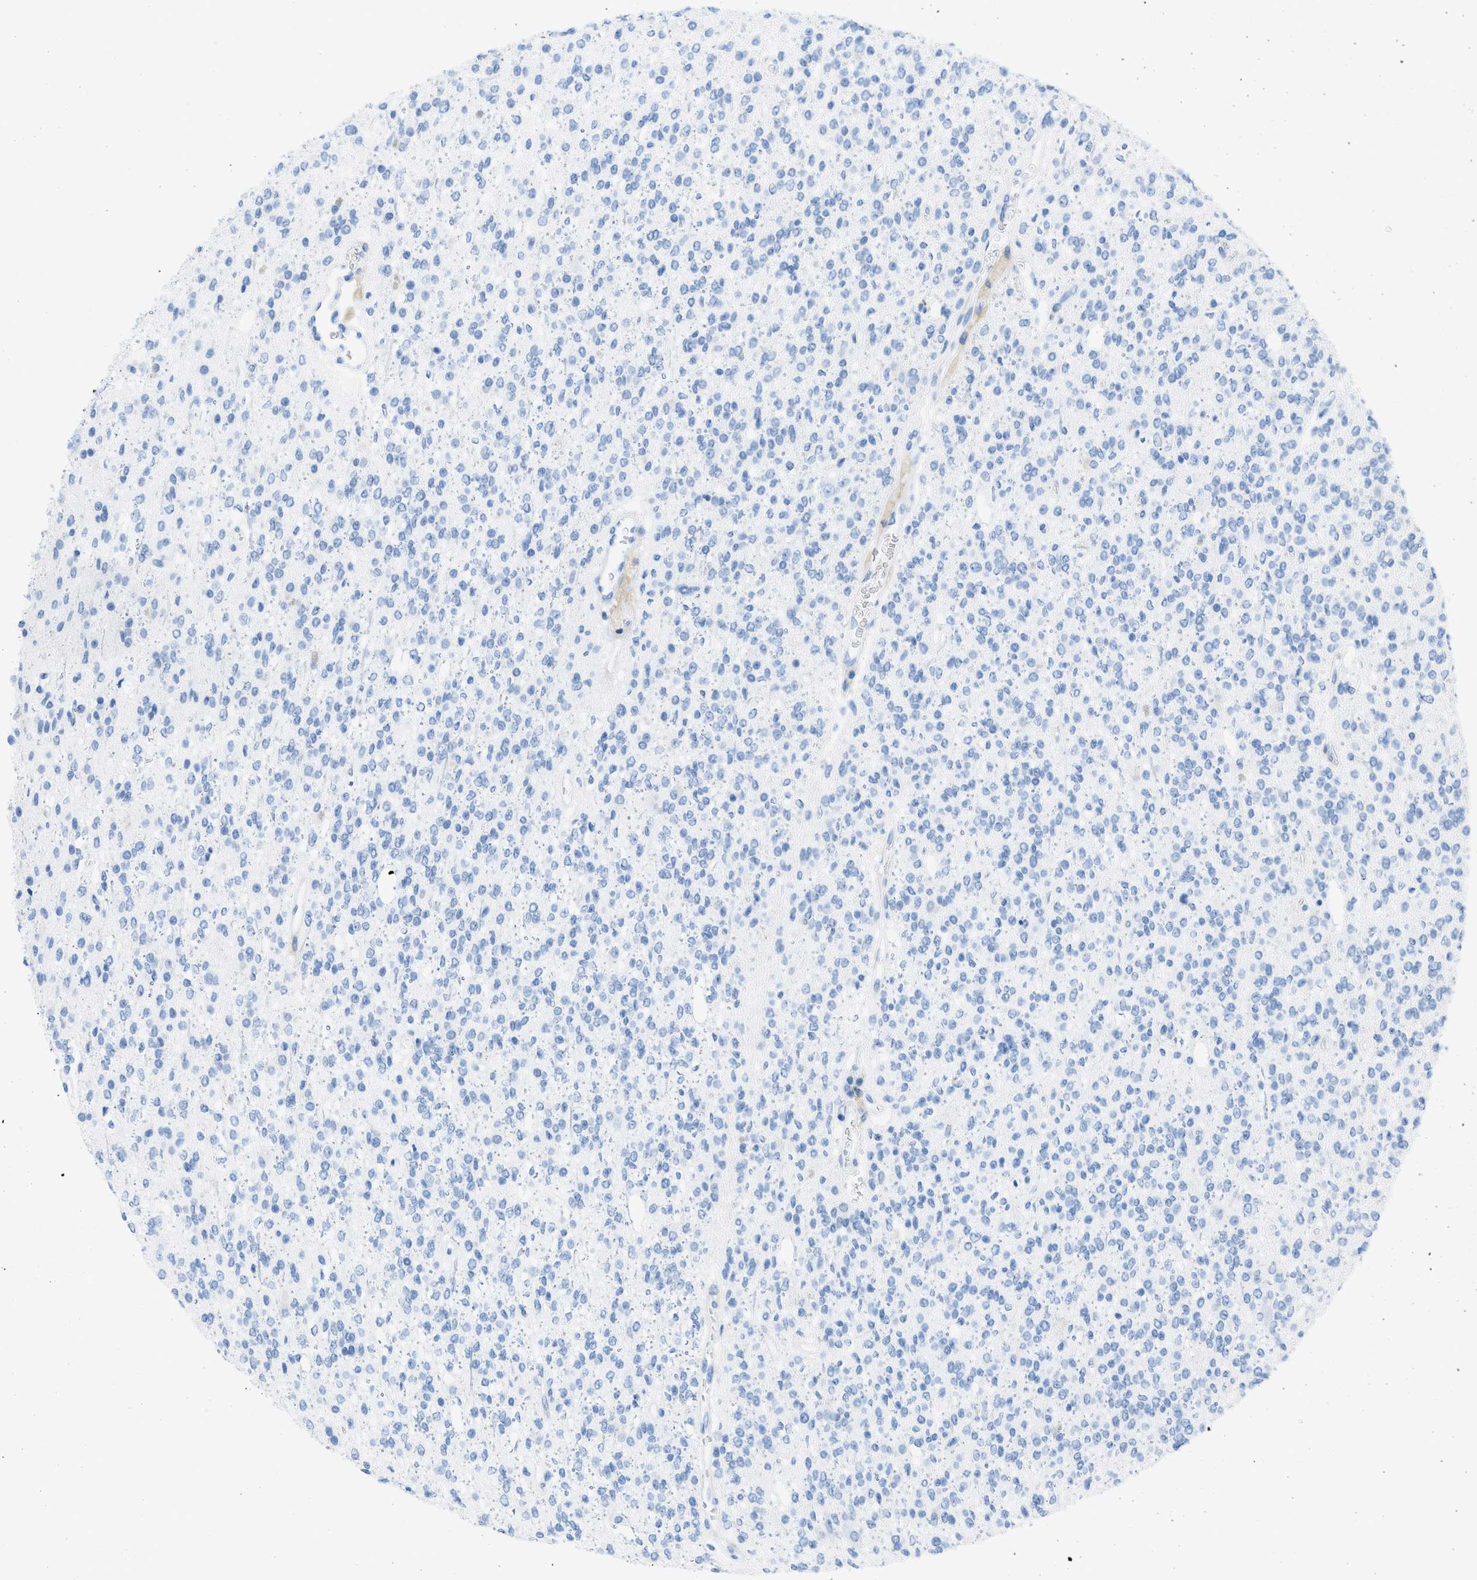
{"staining": {"intensity": "negative", "quantity": "none", "location": "none"}, "tissue": "glioma", "cell_type": "Tumor cells", "image_type": "cancer", "snomed": [{"axis": "morphology", "description": "Glioma, malignant, High grade"}, {"axis": "topography", "description": "Brain"}], "caption": "A high-resolution micrograph shows immunohistochemistry (IHC) staining of malignant glioma (high-grade), which exhibits no significant expression in tumor cells. The staining is performed using DAB (3,3'-diaminobenzidine) brown chromogen with nuclei counter-stained in using hematoxylin.", "gene": "ASGR1", "patient": {"sex": "male", "age": 34}}